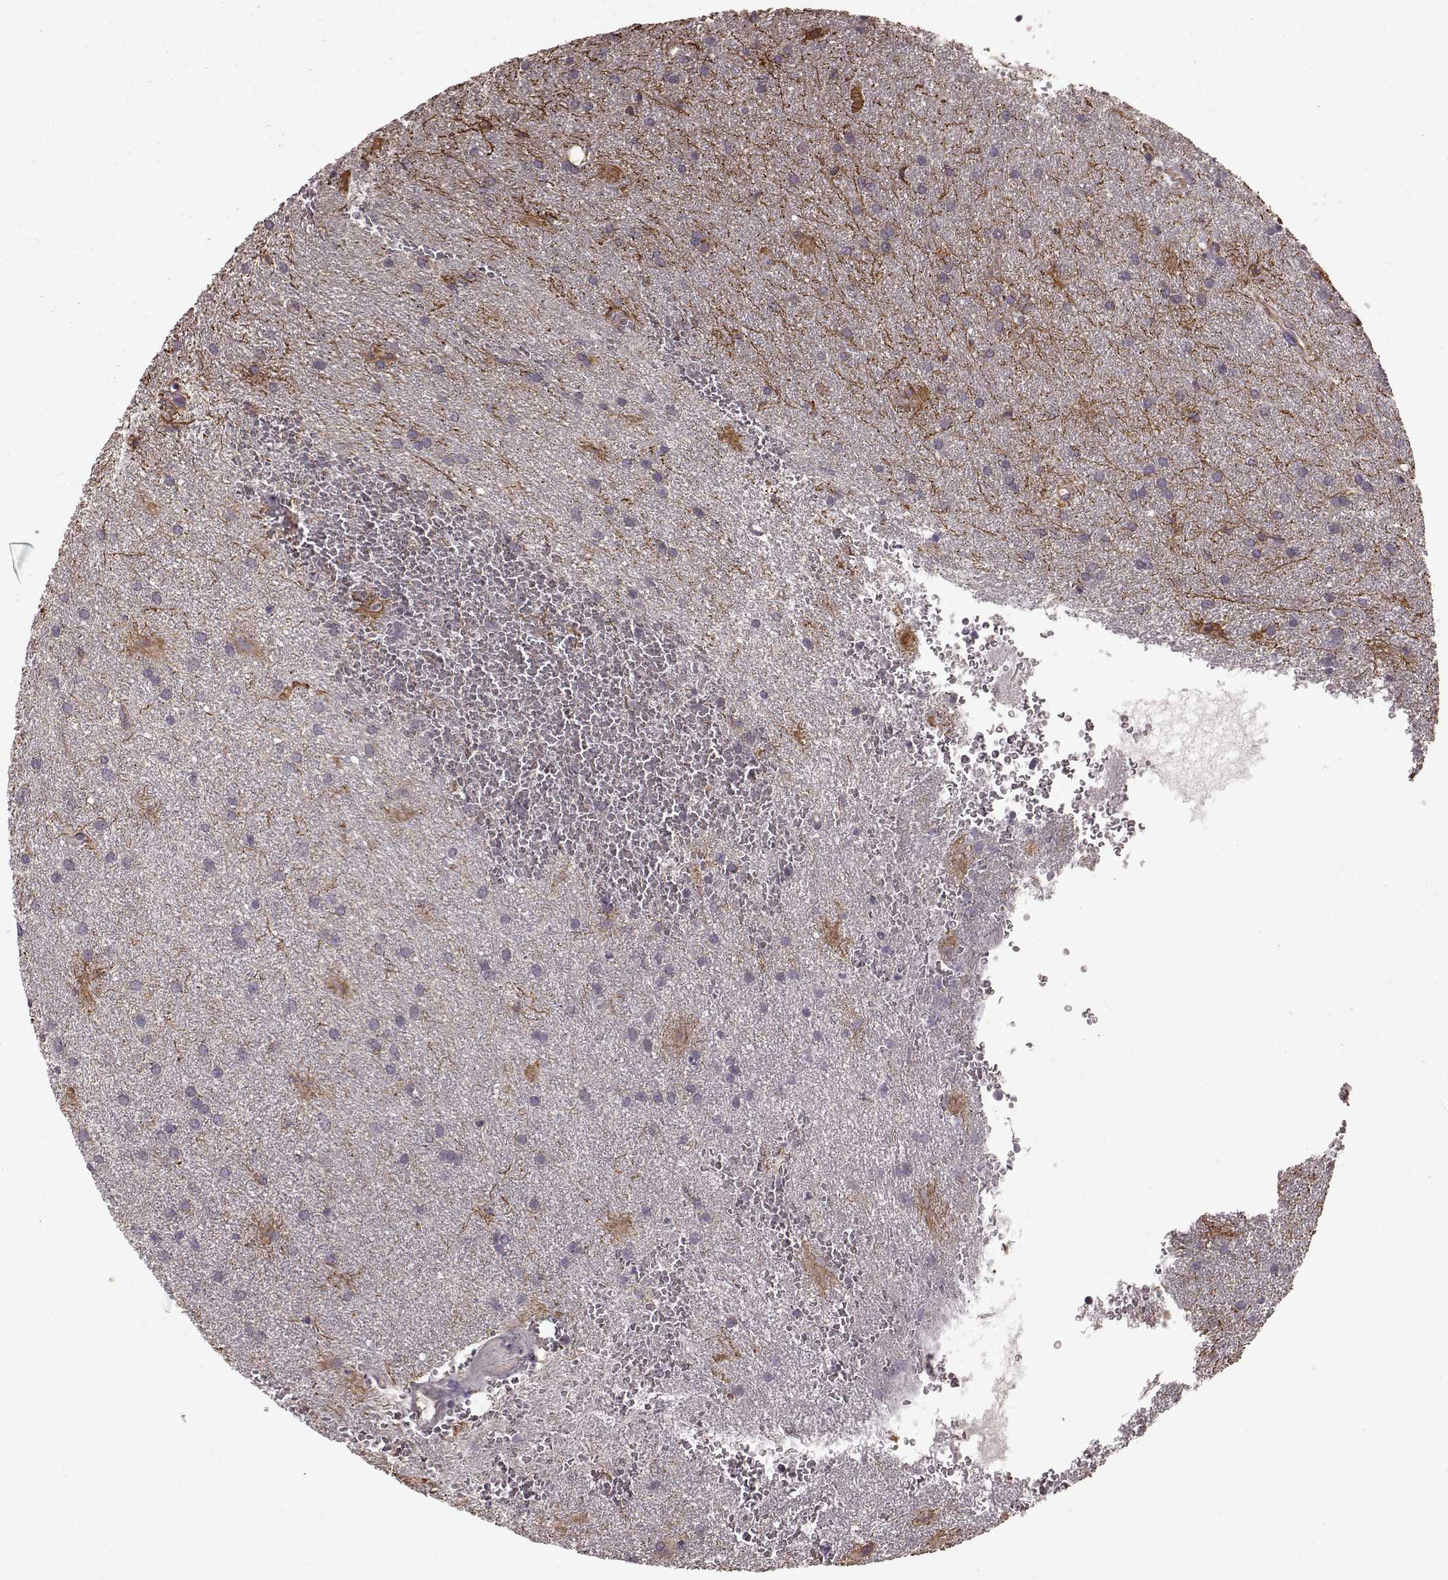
{"staining": {"intensity": "negative", "quantity": "none", "location": "none"}, "tissue": "glioma", "cell_type": "Tumor cells", "image_type": "cancer", "snomed": [{"axis": "morphology", "description": "Glioma, malignant, Low grade"}, {"axis": "topography", "description": "Brain"}], "caption": "Tumor cells are negative for brown protein staining in malignant low-grade glioma.", "gene": "NTF3", "patient": {"sex": "male", "age": 58}}